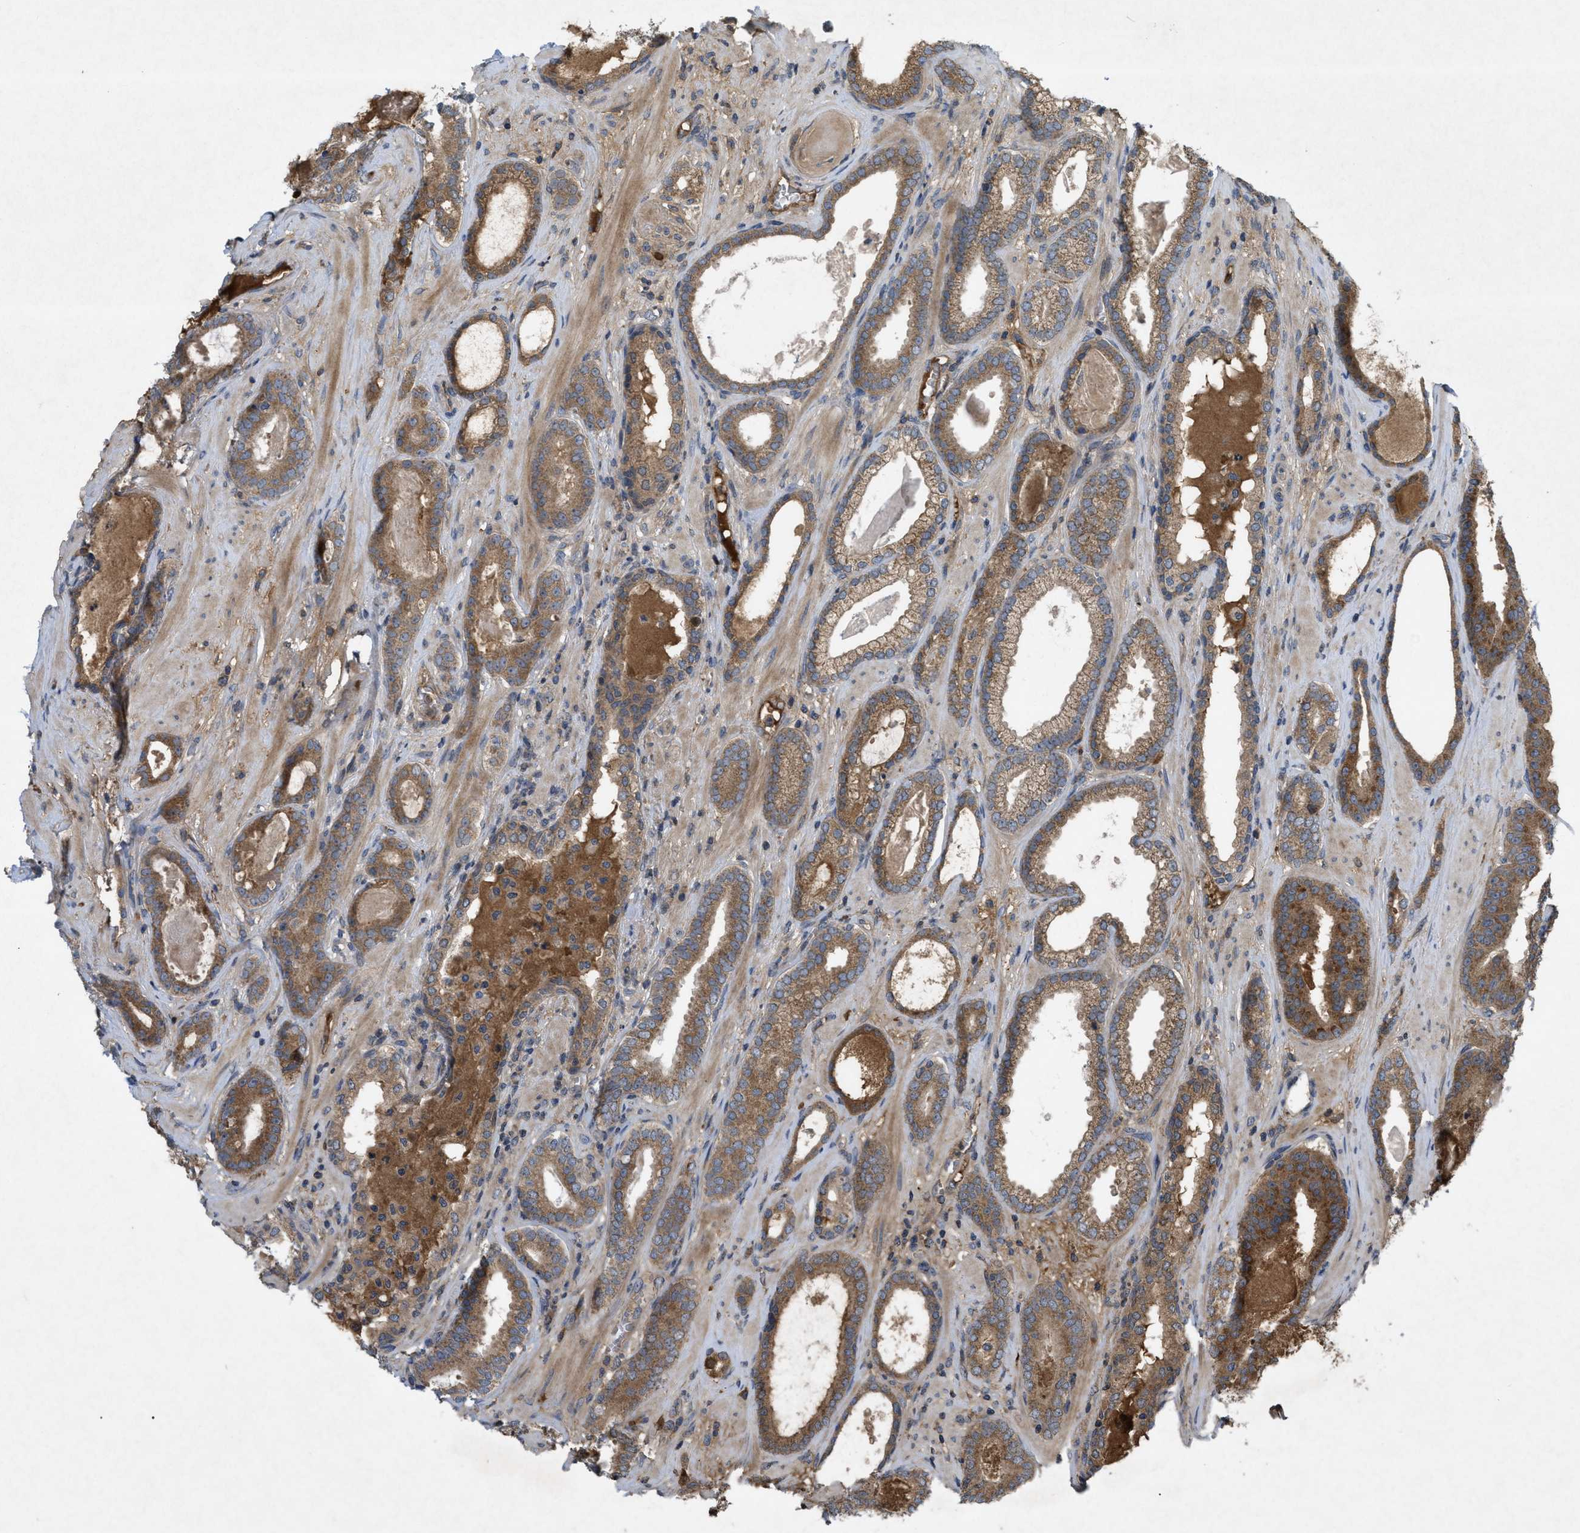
{"staining": {"intensity": "moderate", "quantity": ">75%", "location": "cytoplasmic/membranous"}, "tissue": "prostate cancer", "cell_type": "Tumor cells", "image_type": "cancer", "snomed": [{"axis": "morphology", "description": "Adenocarcinoma, High grade"}, {"axis": "topography", "description": "Prostate"}], "caption": "A high-resolution image shows immunohistochemistry staining of high-grade adenocarcinoma (prostate), which reveals moderate cytoplasmic/membranous positivity in approximately >75% of tumor cells. (DAB (3,3'-diaminobenzidine) IHC with brightfield microscopy, high magnification).", "gene": "RAB2A", "patient": {"sex": "male", "age": 60}}